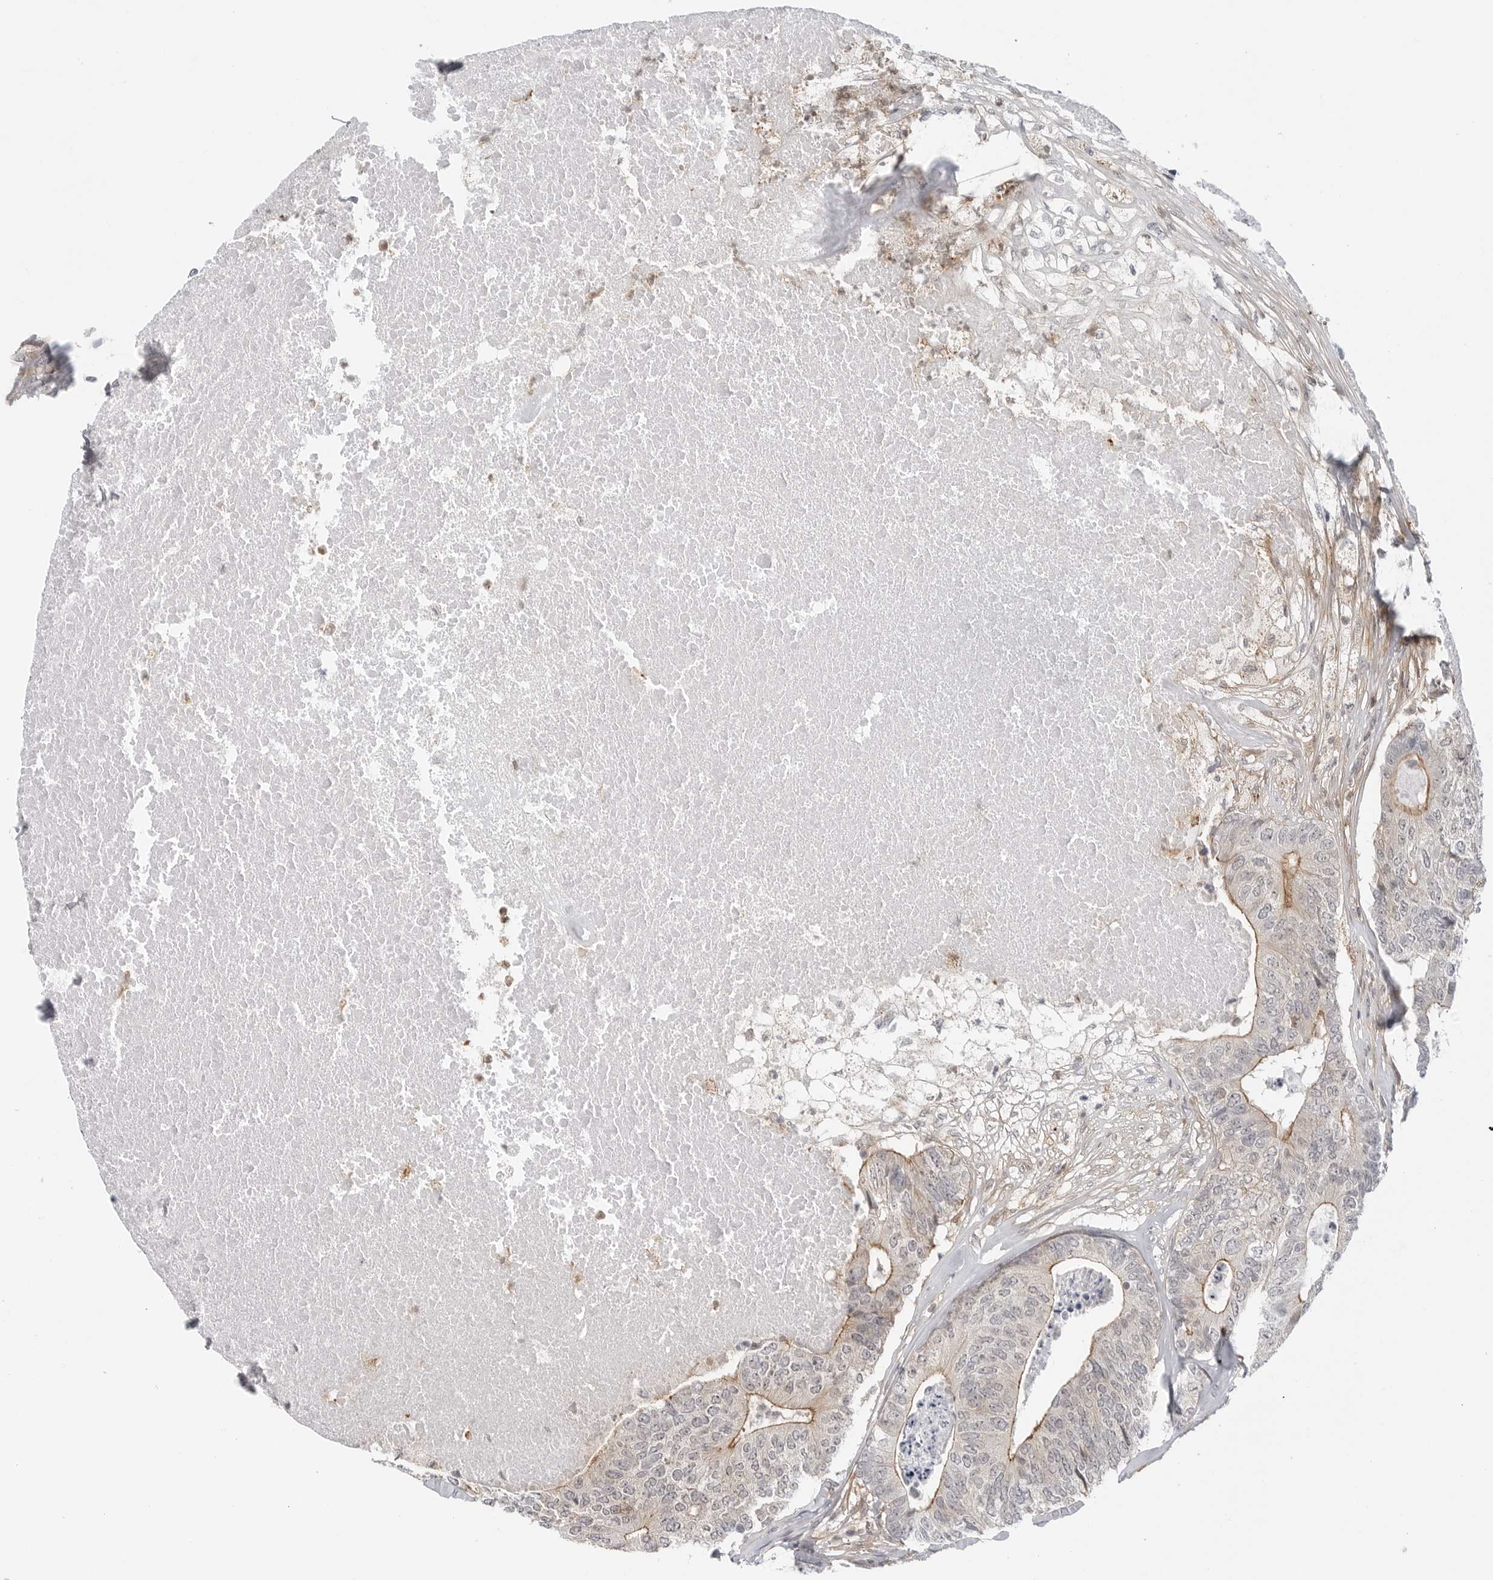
{"staining": {"intensity": "moderate", "quantity": "<25%", "location": "cytoplasmic/membranous"}, "tissue": "colorectal cancer", "cell_type": "Tumor cells", "image_type": "cancer", "snomed": [{"axis": "morphology", "description": "Adenocarcinoma, NOS"}, {"axis": "topography", "description": "Colon"}], "caption": "Human colorectal adenocarcinoma stained for a protein (brown) reveals moderate cytoplasmic/membranous positive positivity in approximately <25% of tumor cells.", "gene": "STXBP3", "patient": {"sex": "female", "age": 67}}